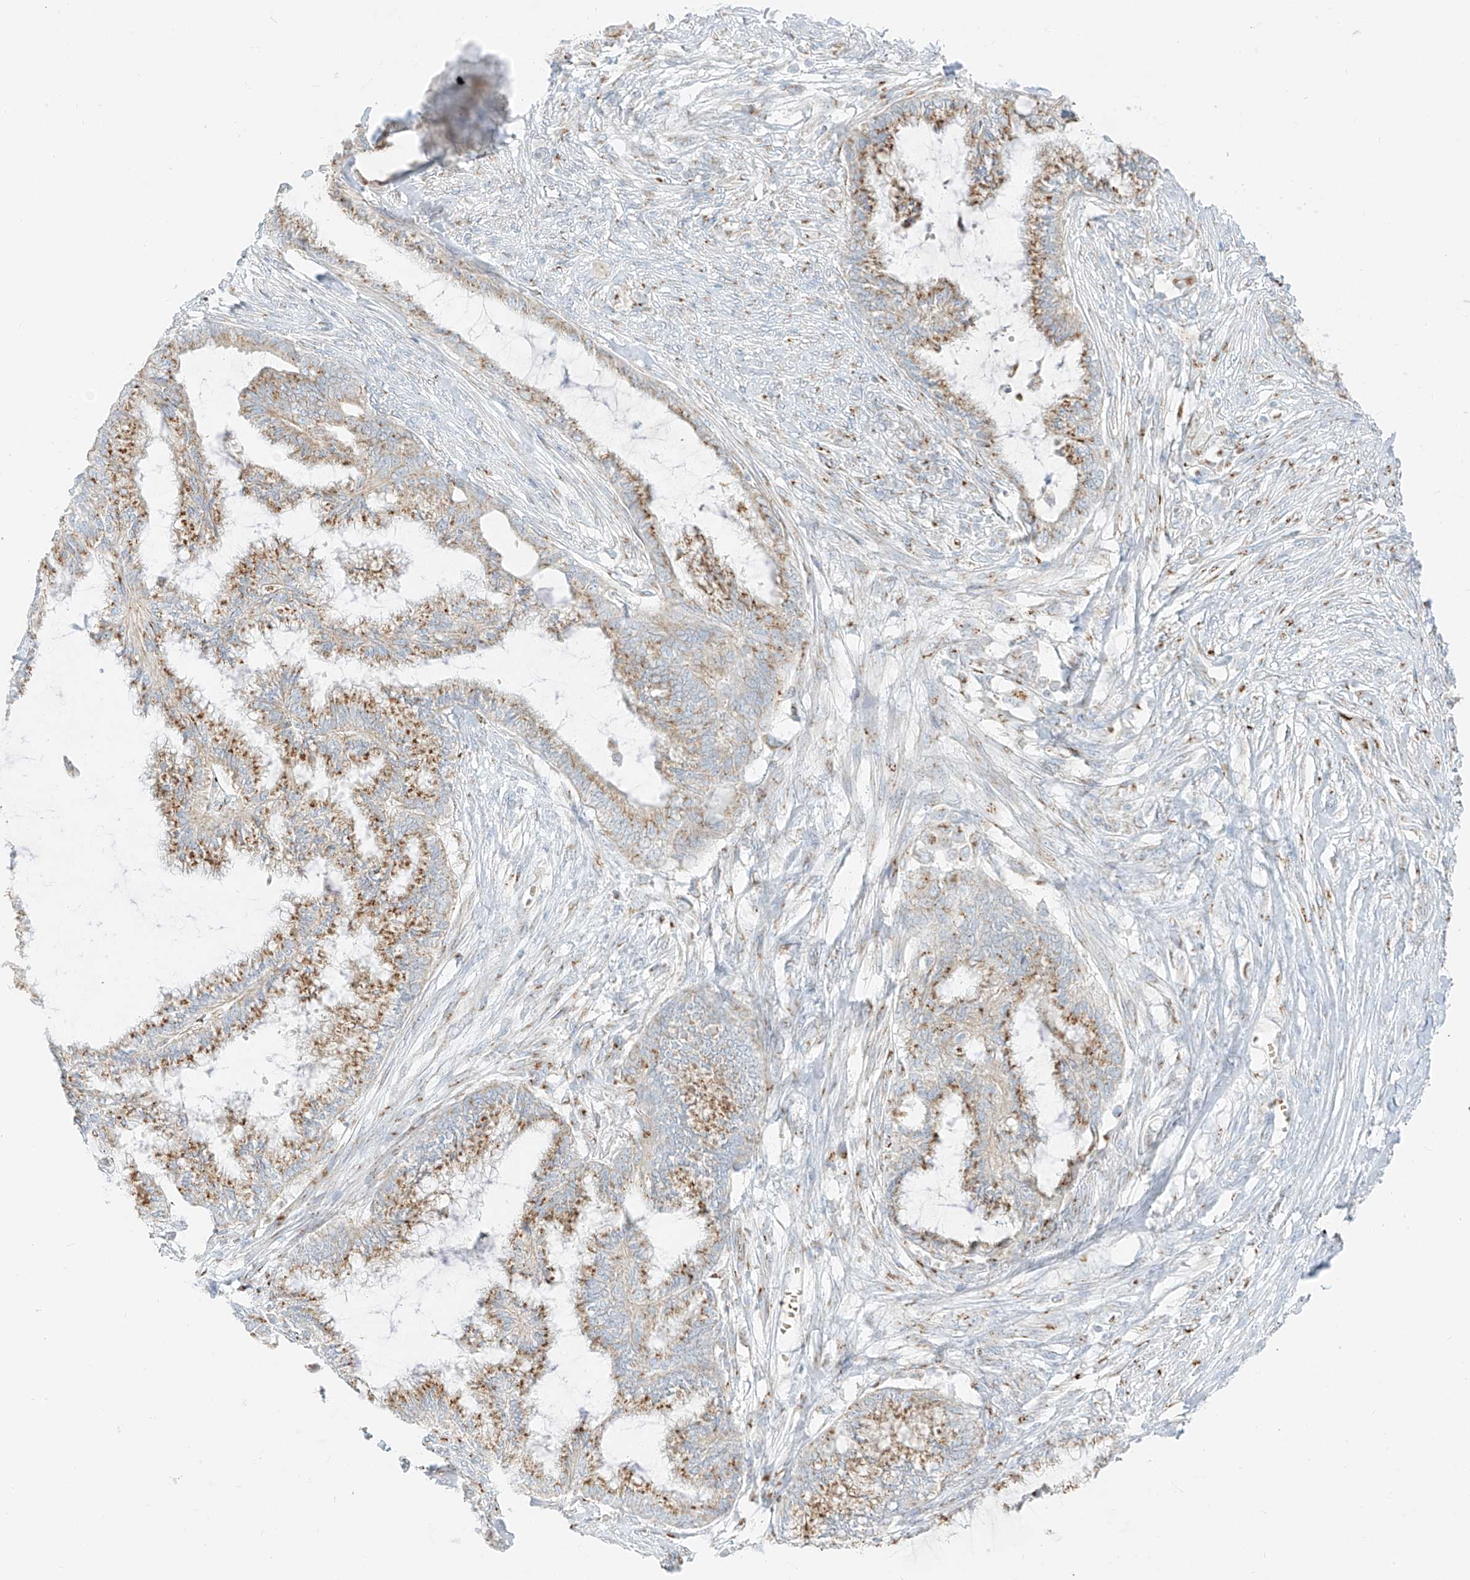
{"staining": {"intensity": "moderate", "quantity": ">75%", "location": "cytoplasmic/membranous"}, "tissue": "endometrial cancer", "cell_type": "Tumor cells", "image_type": "cancer", "snomed": [{"axis": "morphology", "description": "Adenocarcinoma, NOS"}, {"axis": "topography", "description": "Endometrium"}], "caption": "Human endometrial cancer stained with a brown dye displays moderate cytoplasmic/membranous positive expression in about >75% of tumor cells.", "gene": "TMEM87B", "patient": {"sex": "female", "age": 86}}